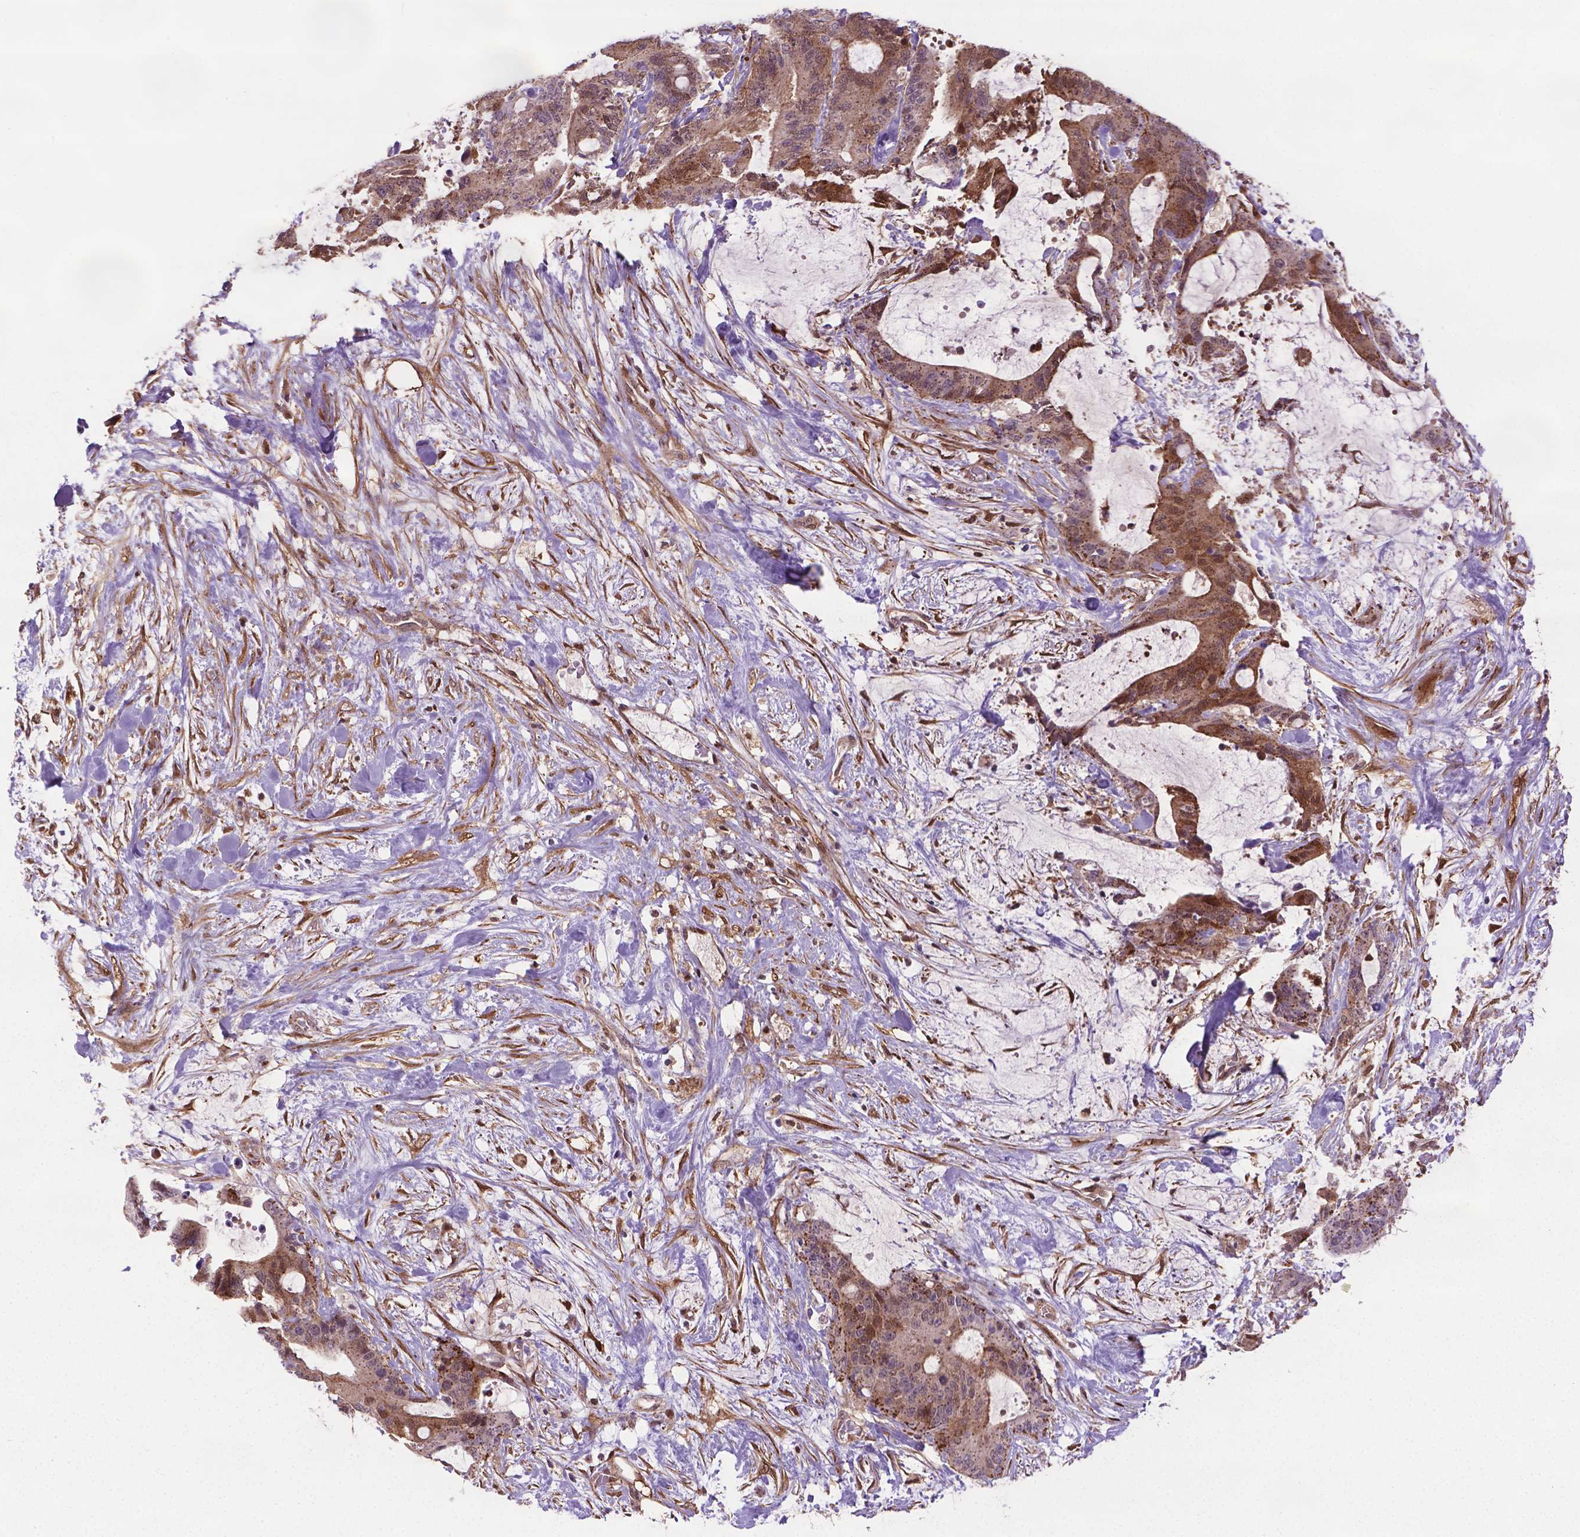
{"staining": {"intensity": "moderate", "quantity": ">75%", "location": "cytoplasmic/membranous,nuclear"}, "tissue": "liver cancer", "cell_type": "Tumor cells", "image_type": "cancer", "snomed": [{"axis": "morphology", "description": "Cholangiocarcinoma"}, {"axis": "topography", "description": "Liver"}], "caption": "Human liver cancer stained with a protein marker displays moderate staining in tumor cells.", "gene": "PLIN3", "patient": {"sex": "female", "age": 73}}